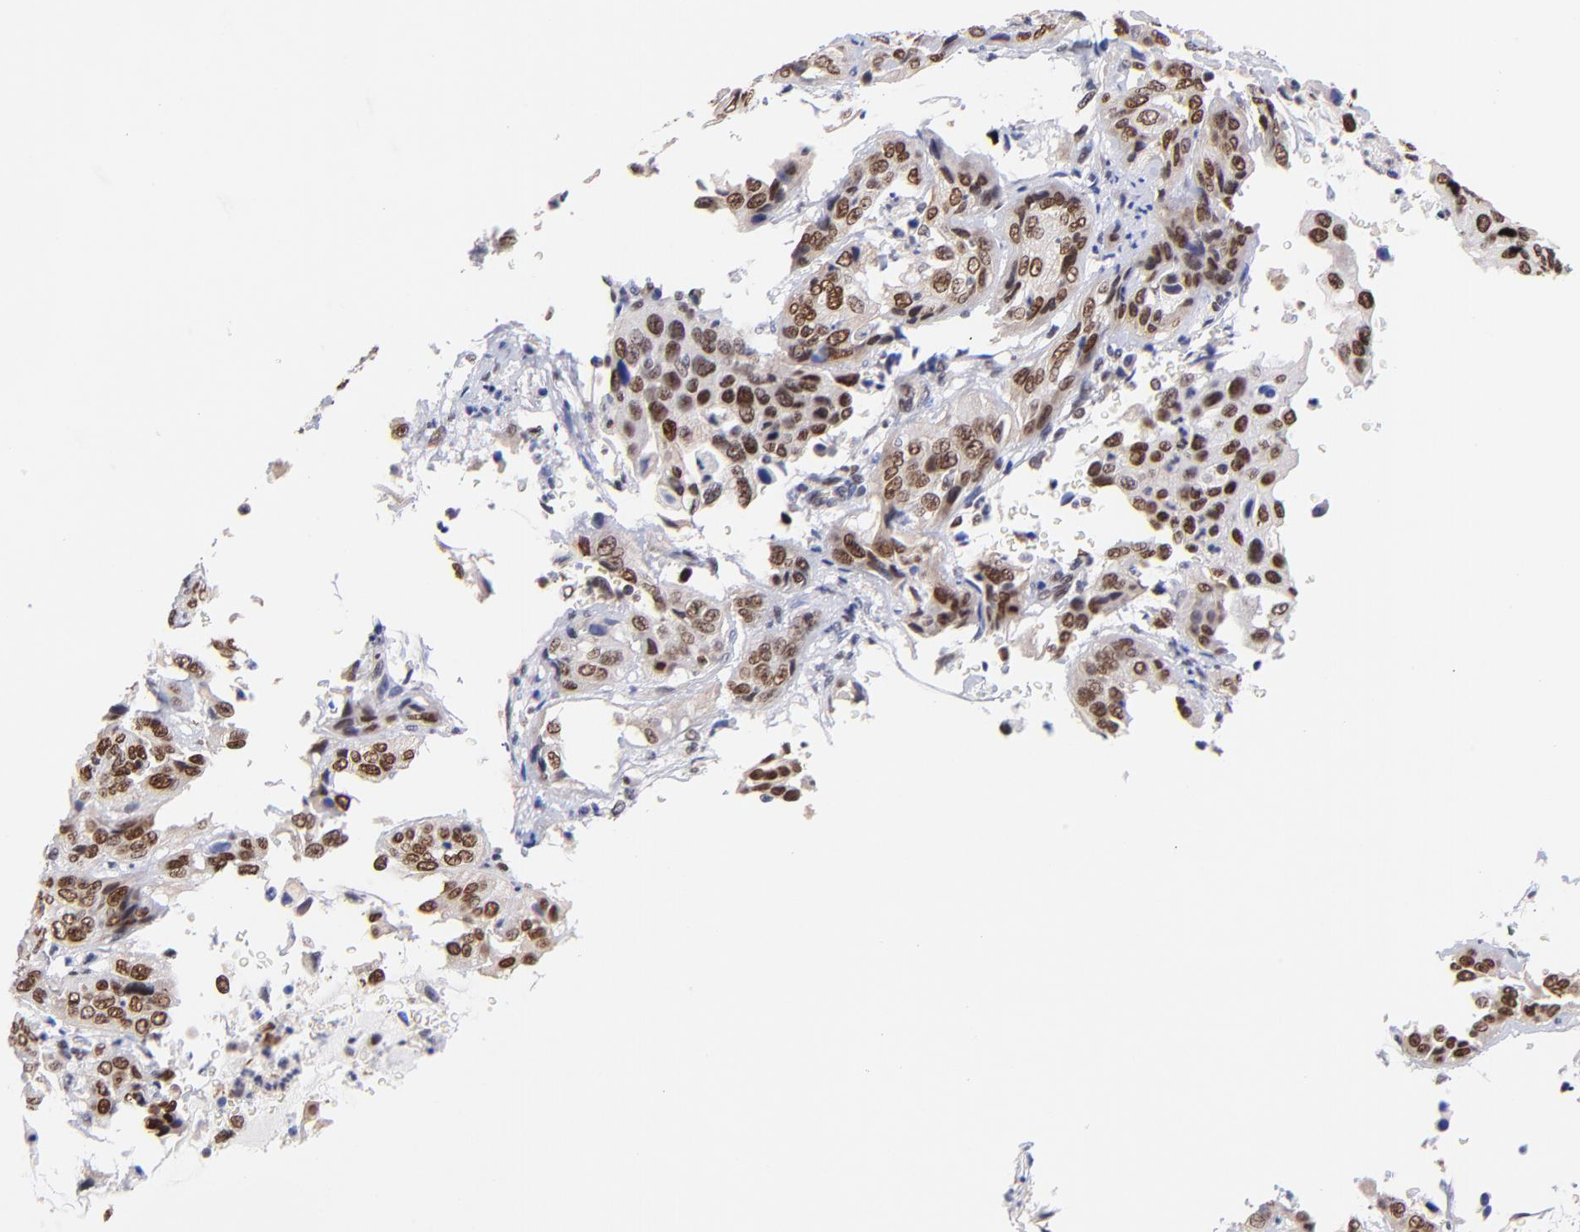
{"staining": {"intensity": "moderate", "quantity": ">75%", "location": "nuclear"}, "tissue": "cervical cancer", "cell_type": "Tumor cells", "image_type": "cancer", "snomed": [{"axis": "morphology", "description": "Squamous cell carcinoma, NOS"}, {"axis": "topography", "description": "Cervix"}], "caption": "Cervical cancer was stained to show a protein in brown. There is medium levels of moderate nuclear positivity in approximately >75% of tumor cells. Nuclei are stained in blue.", "gene": "MIDEAS", "patient": {"sex": "female", "age": 41}}